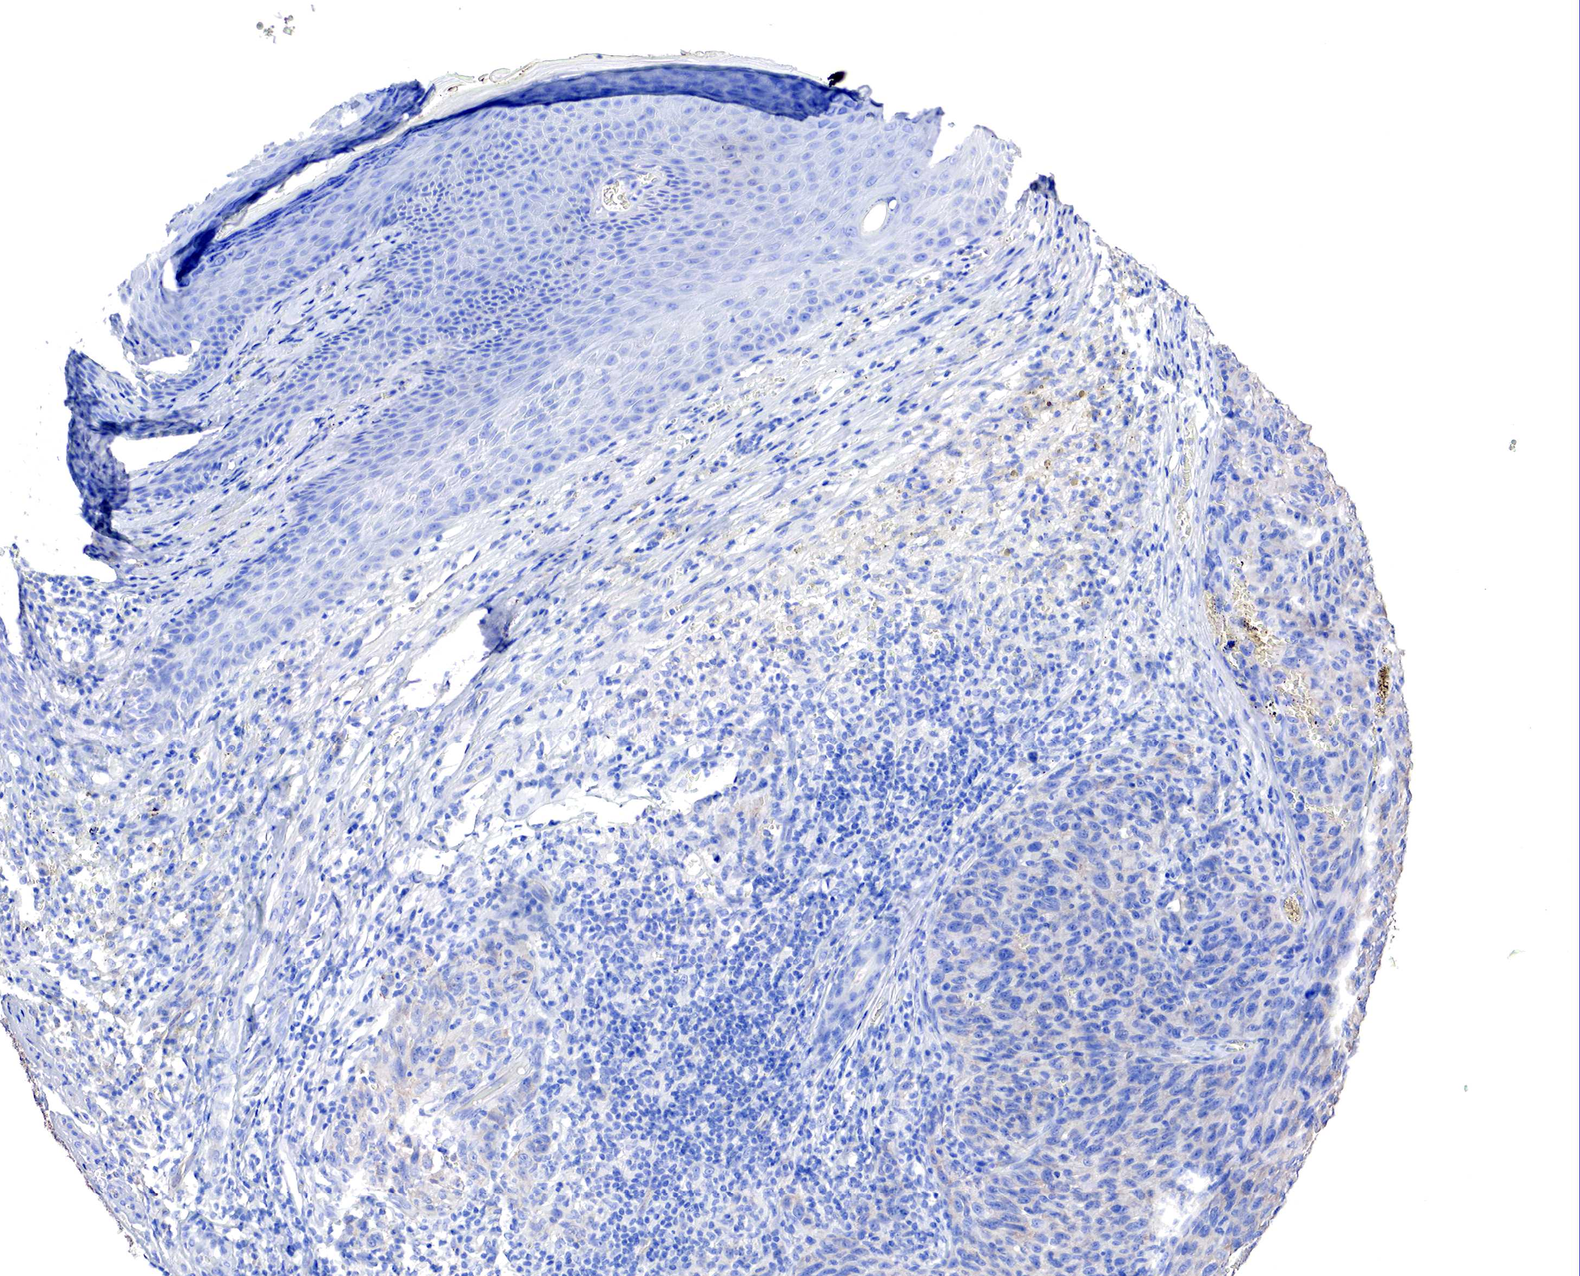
{"staining": {"intensity": "negative", "quantity": "none", "location": "none"}, "tissue": "melanoma", "cell_type": "Tumor cells", "image_type": "cancer", "snomed": [{"axis": "morphology", "description": "Malignant melanoma, NOS"}, {"axis": "topography", "description": "Skin"}], "caption": "This is an immunohistochemistry photomicrograph of human melanoma. There is no staining in tumor cells.", "gene": "RDX", "patient": {"sex": "male", "age": 76}}